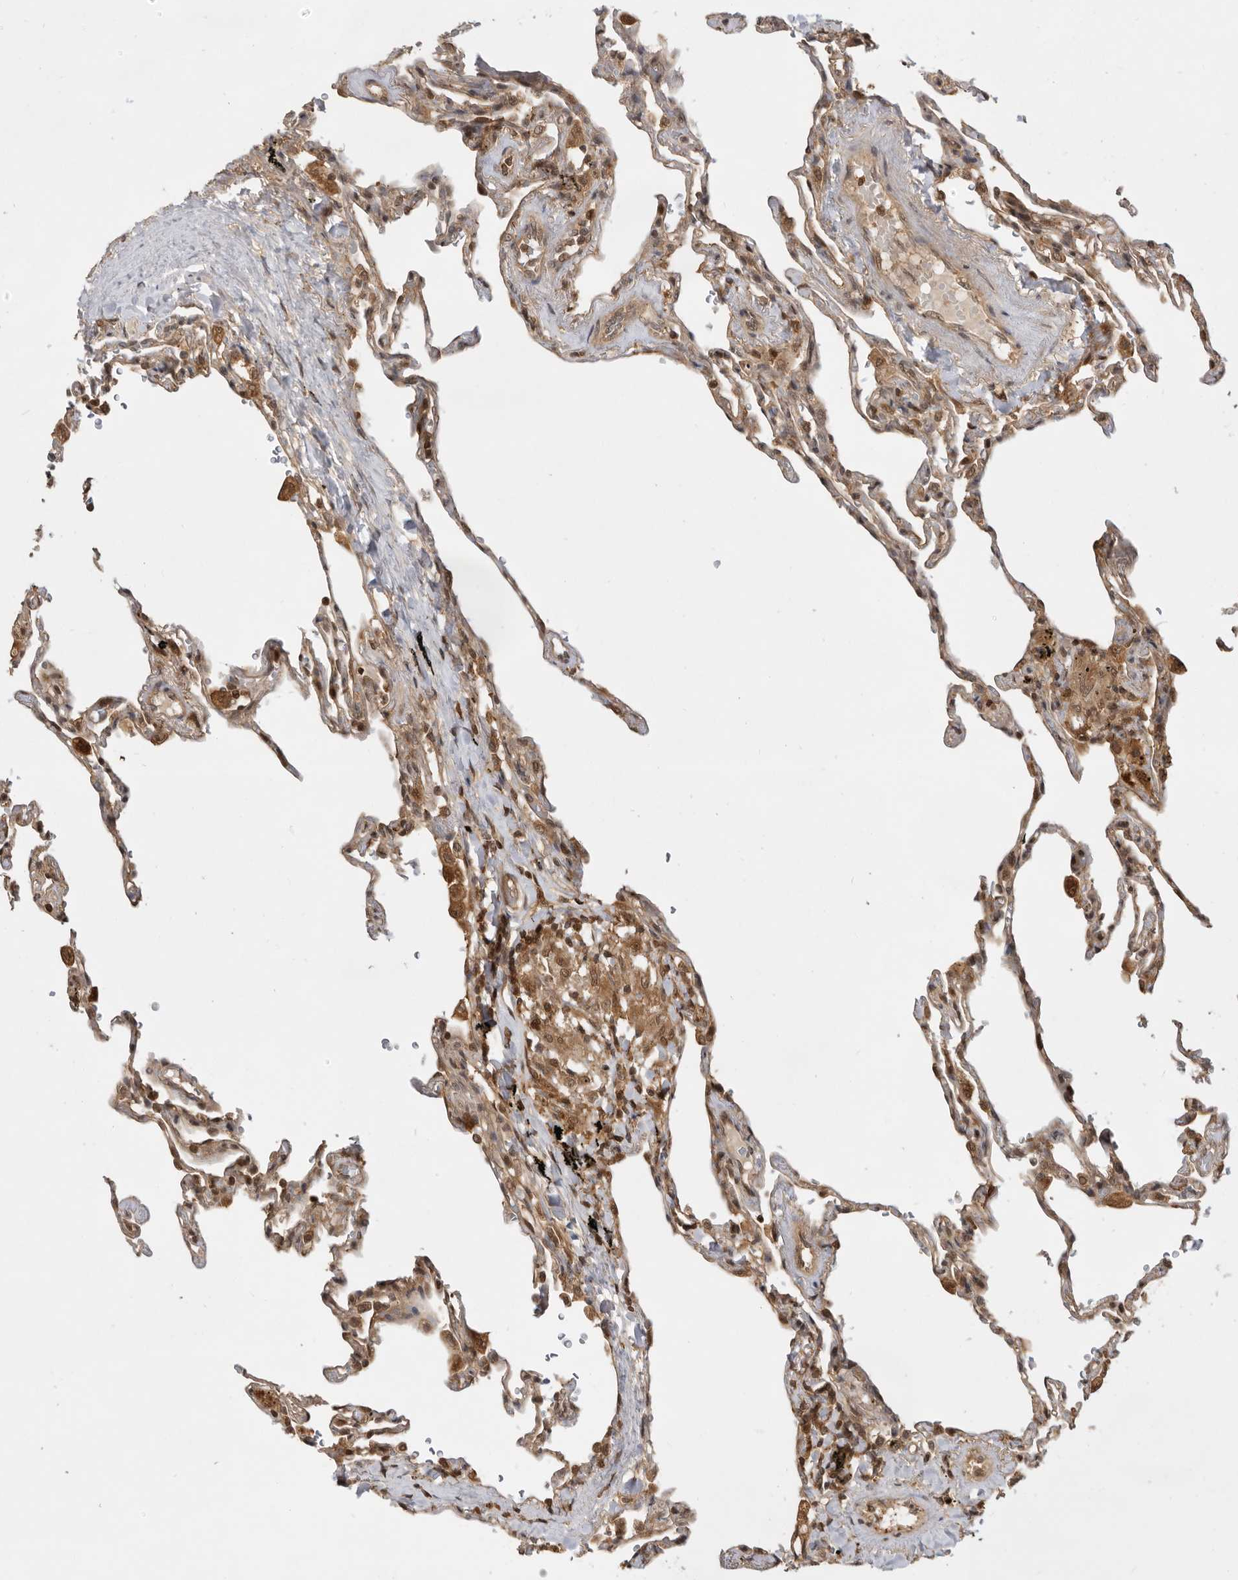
{"staining": {"intensity": "moderate", "quantity": "25%-75%", "location": "cytoplasmic/membranous"}, "tissue": "lung", "cell_type": "Alveolar cells", "image_type": "normal", "snomed": [{"axis": "morphology", "description": "Normal tissue, NOS"}, {"axis": "topography", "description": "Lung"}], "caption": "Moderate cytoplasmic/membranous staining for a protein is seen in about 25%-75% of alveolar cells of unremarkable lung using immunohistochemistry.", "gene": "ADPRS", "patient": {"sex": "male", "age": 59}}